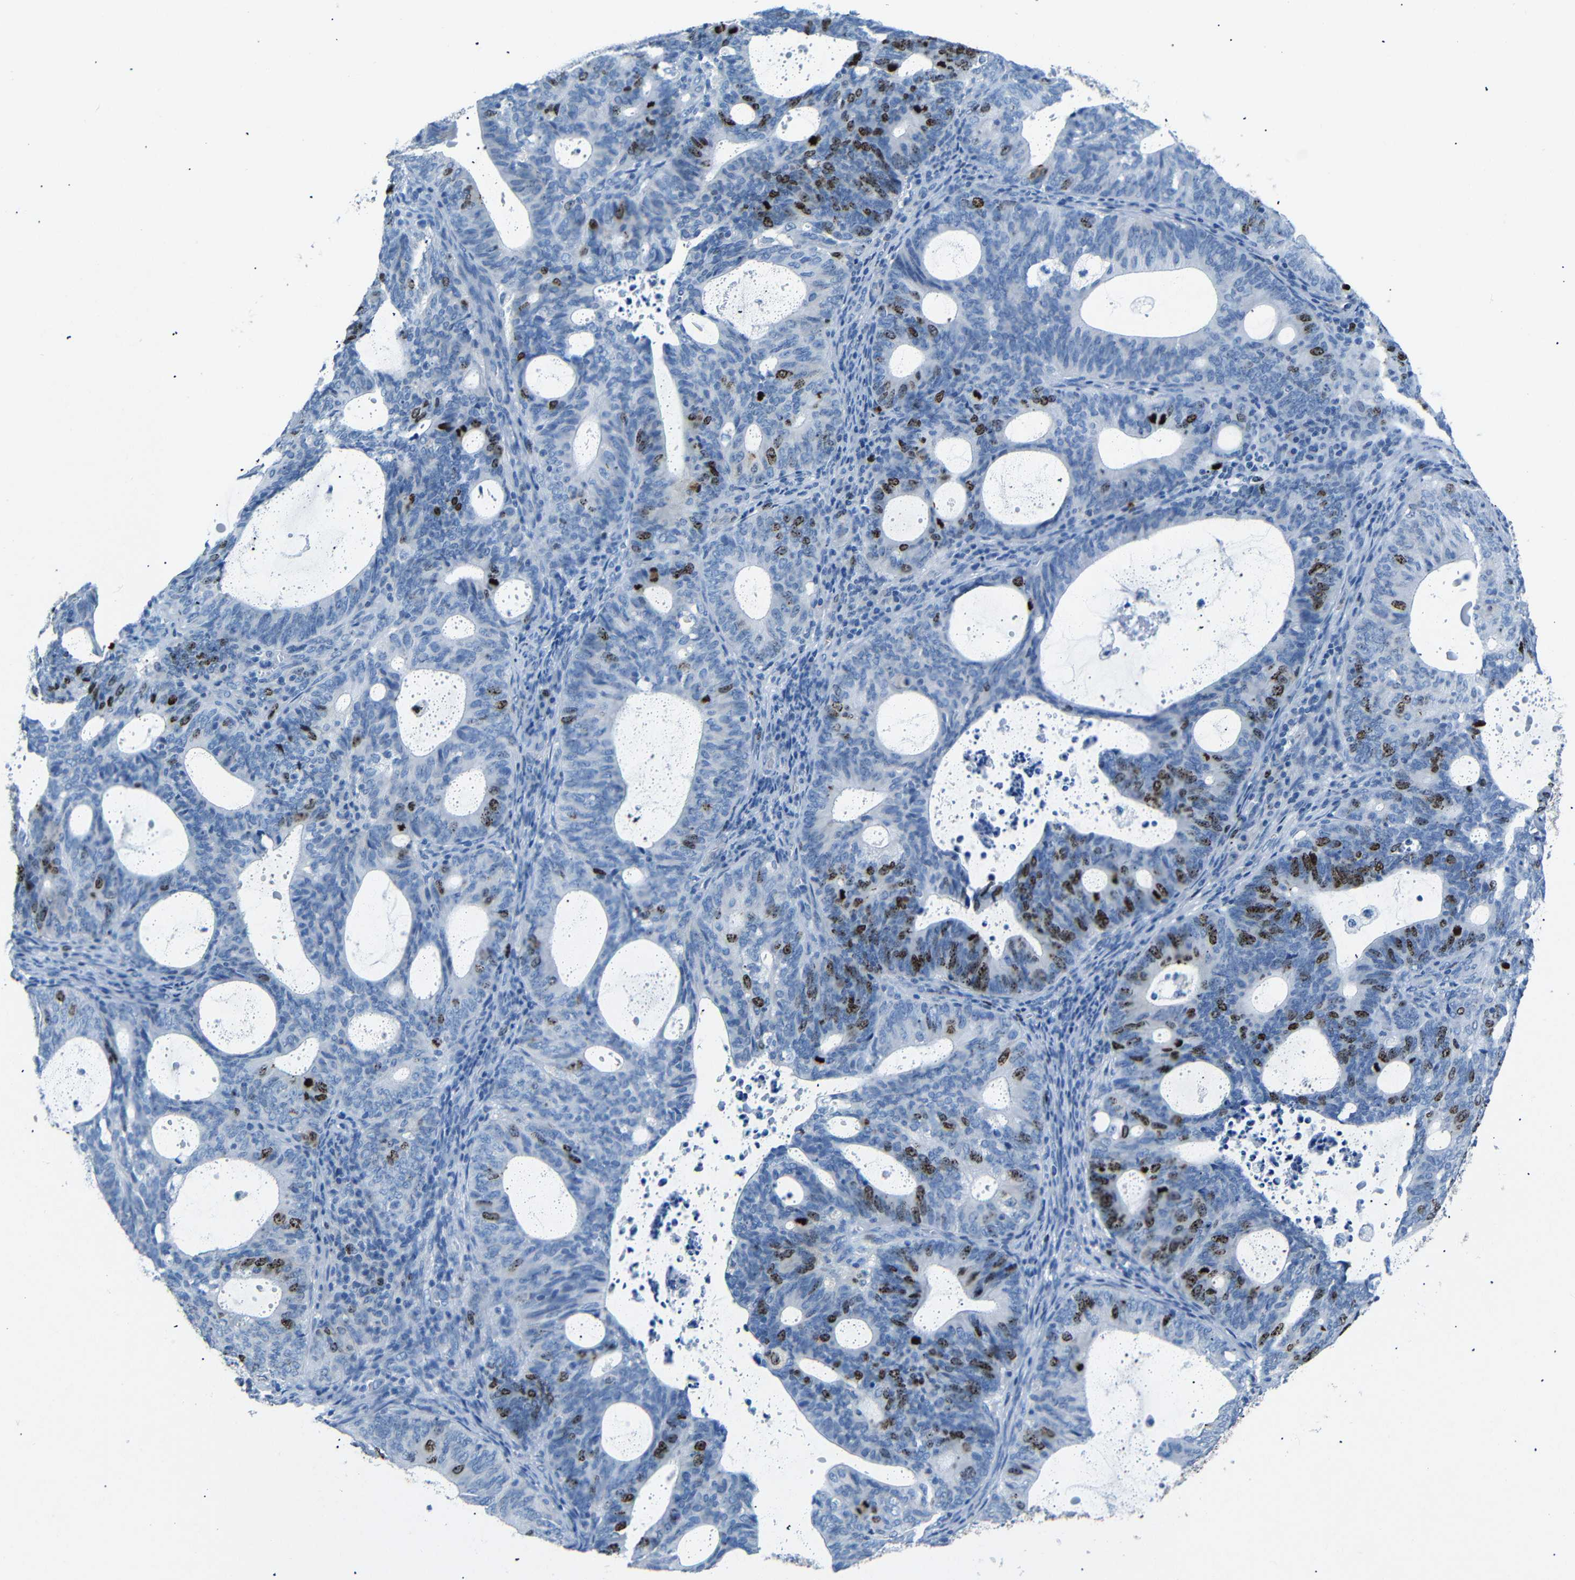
{"staining": {"intensity": "strong", "quantity": "<25%", "location": "nuclear"}, "tissue": "endometrial cancer", "cell_type": "Tumor cells", "image_type": "cancer", "snomed": [{"axis": "morphology", "description": "Adenocarcinoma, NOS"}, {"axis": "topography", "description": "Uterus"}], "caption": "Tumor cells reveal medium levels of strong nuclear positivity in about <25% of cells in endometrial cancer.", "gene": "INCENP", "patient": {"sex": "female", "age": 83}}